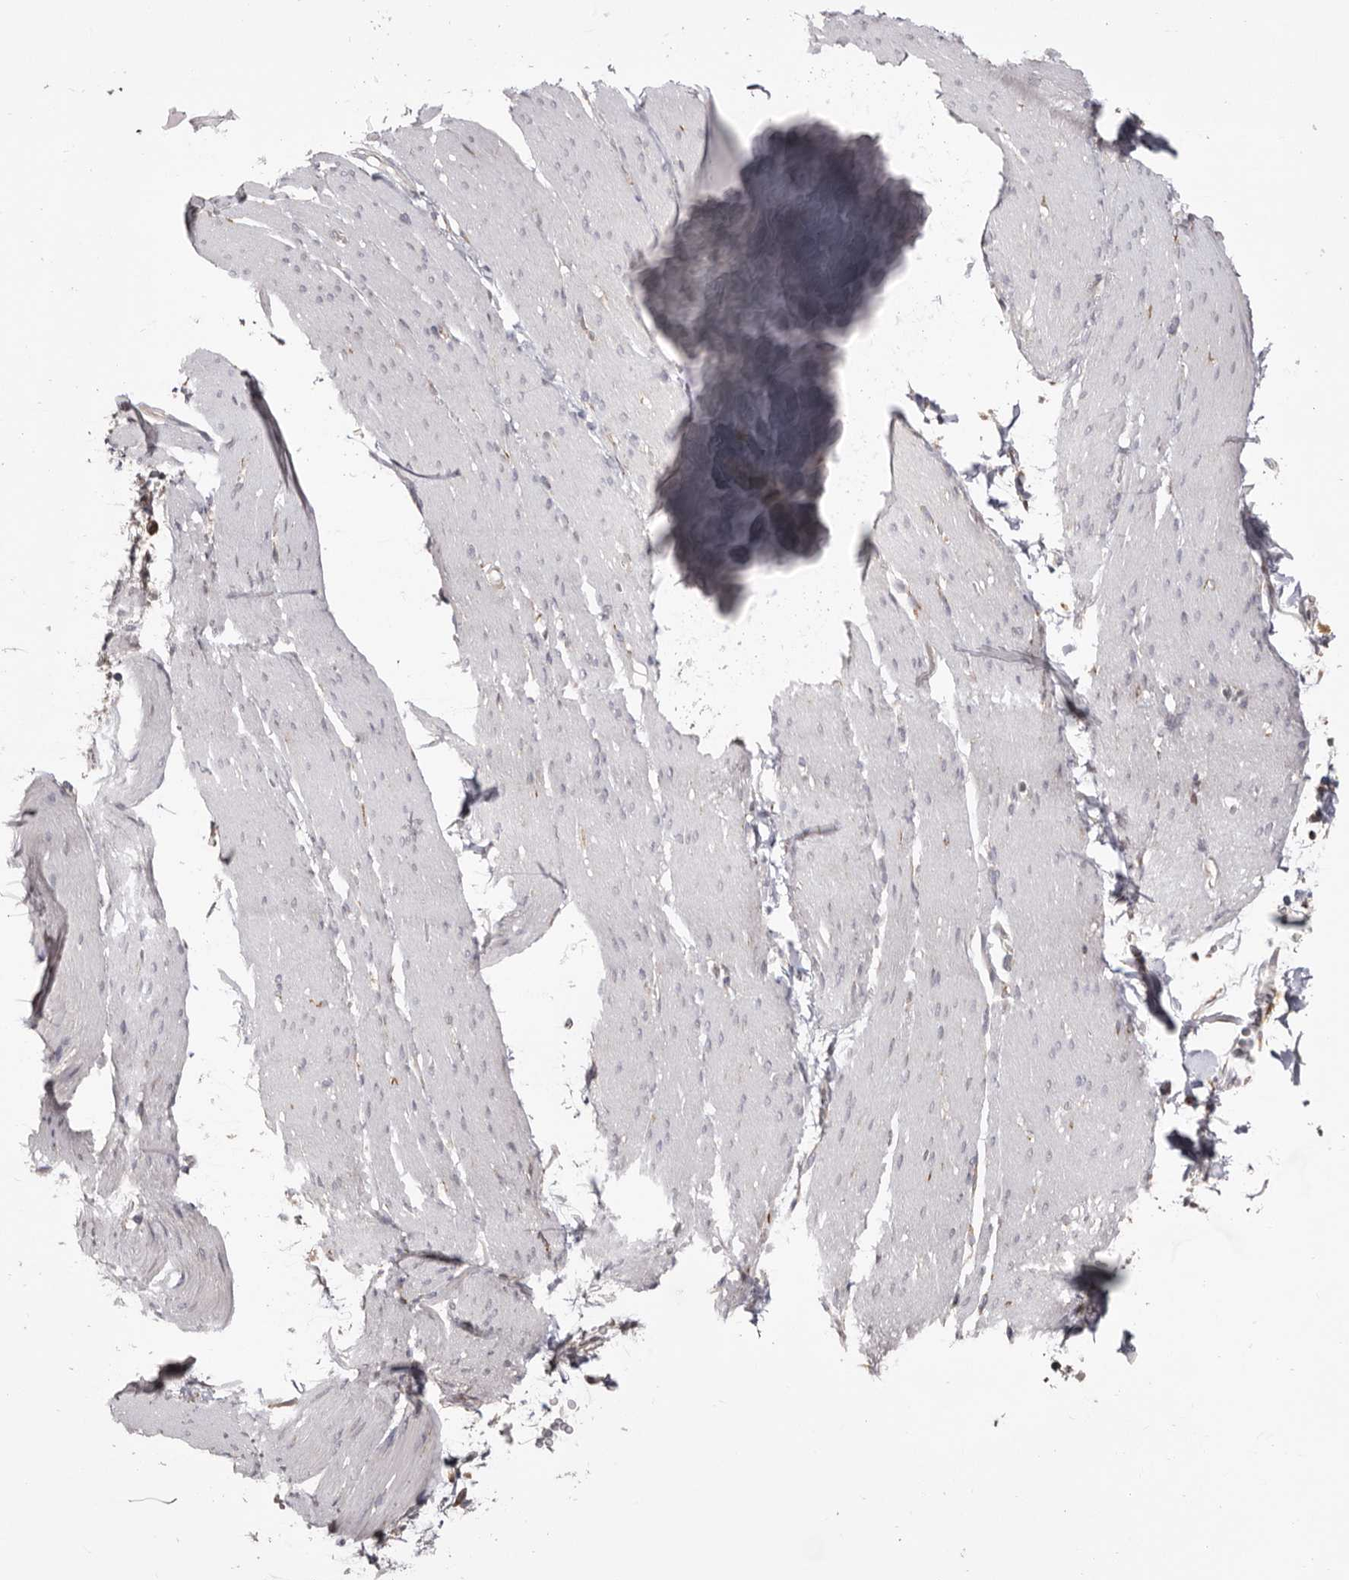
{"staining": {"intensity": "negative", "quantity": "none", "location": "none"}, "tissue": "smooth muscle", "cell_type": "Smooth muscle cells", "image_type": "normal", "snomed": [{"axis": "morphology", "description": "Normal tissue, NOS"}, {"axis": "topography", "description": "Smooth muscle"}, {"axis": "topography", "description": "Small intestine"}], "caption": "Smooth muscle stained for a protein using IHC reveals no positivity smooth muscle cells.", "gene": "PIGX", "patient": {"sex": "female", "age": 84}}